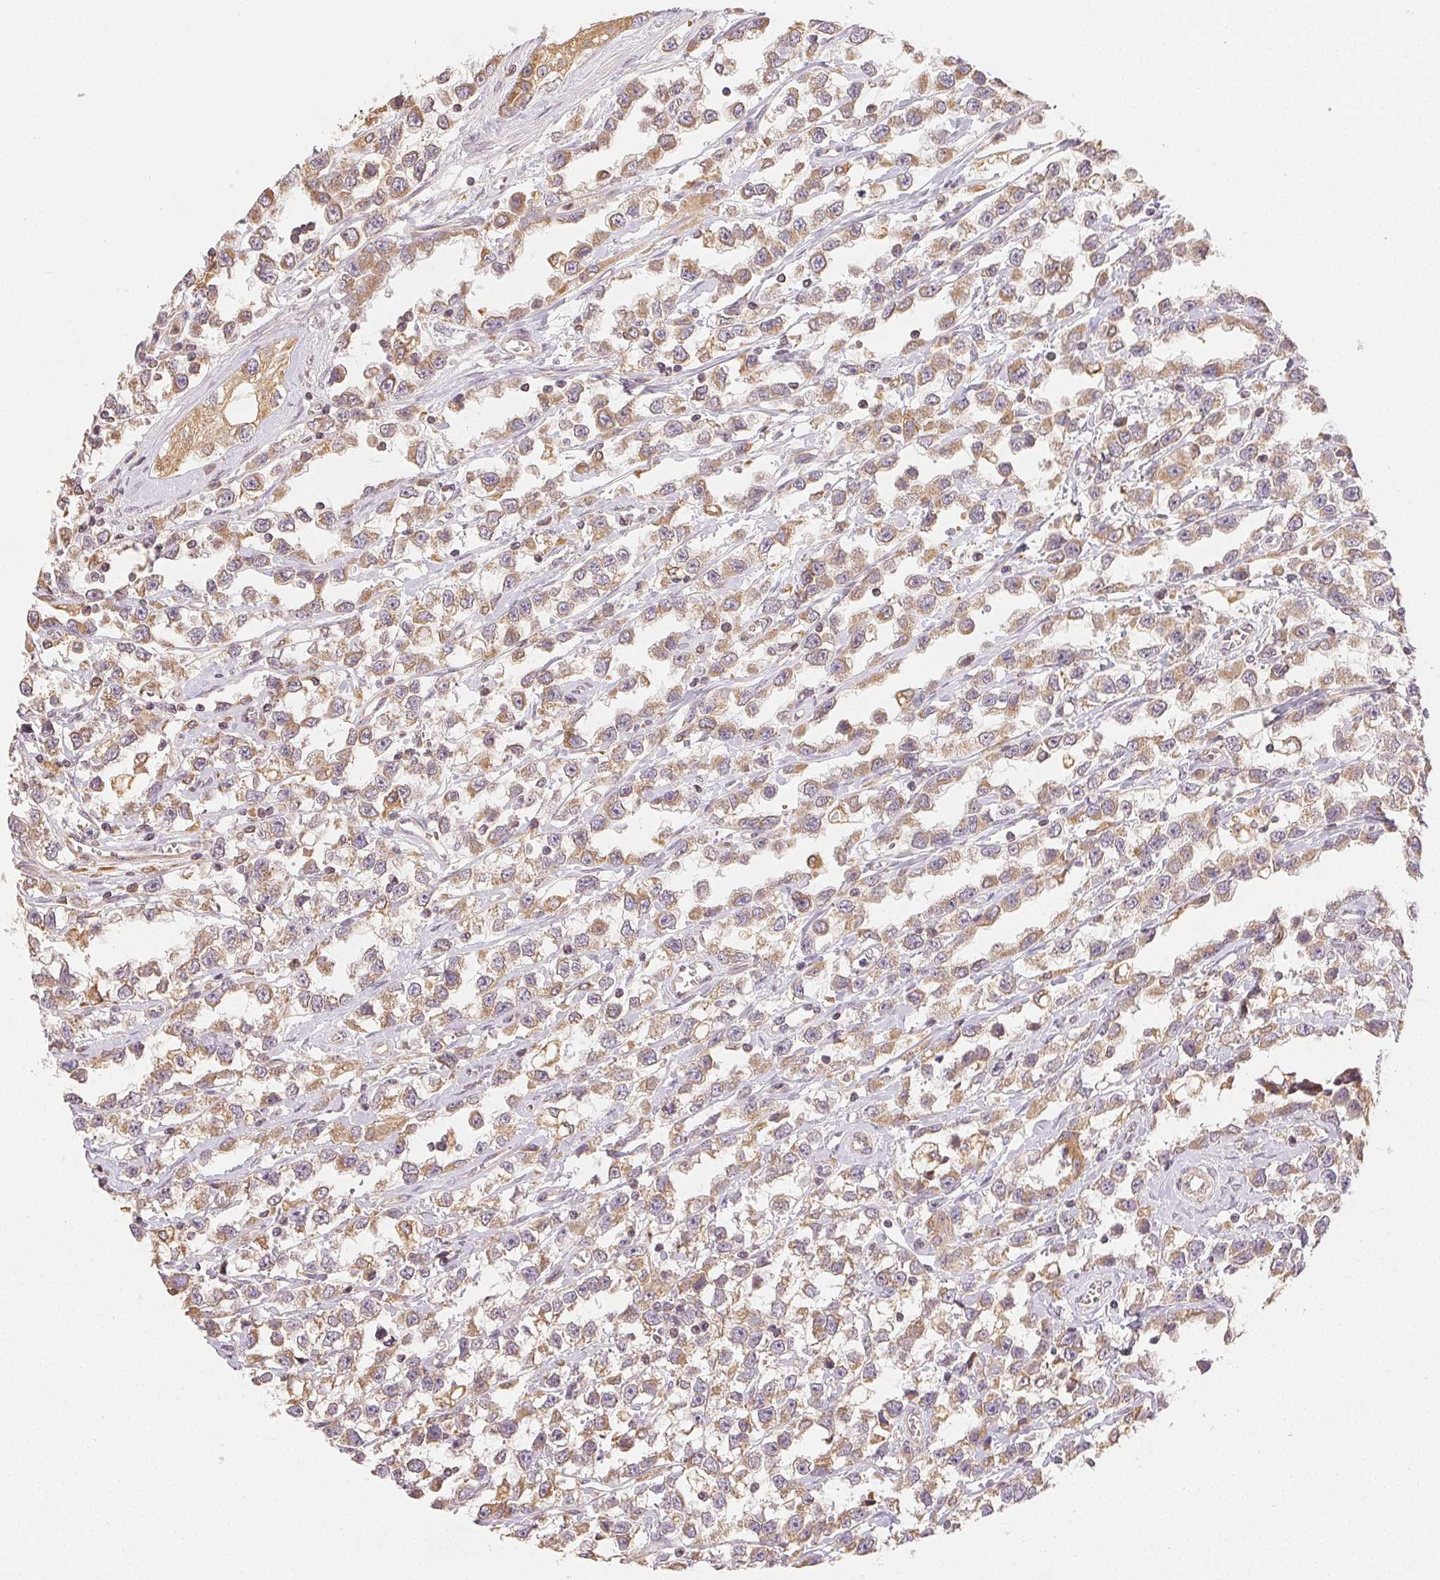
{"staining": {"intensity": "weak", "quantity": ">75%", "location": "cytoplasmic/membranous"}, "tissue": "testis cancer", "cell_type": "Tumor cells", "image_type": "cancer", "snomed": [{"axis": "morphology", "description": "Seminoma, NOS"}, {"axis": "topography", "description": "Testis"}], "caption": "Immunohistochemical staining of seminoma (testis) exhibits low levels of weak cytoplasmic/membranous expression in about >75% of tumor cells. (IHC, brightfield microscopy, high magnification).", "gene": "SEZ6L2", "patient": {"sex": "male", "age": 34}}